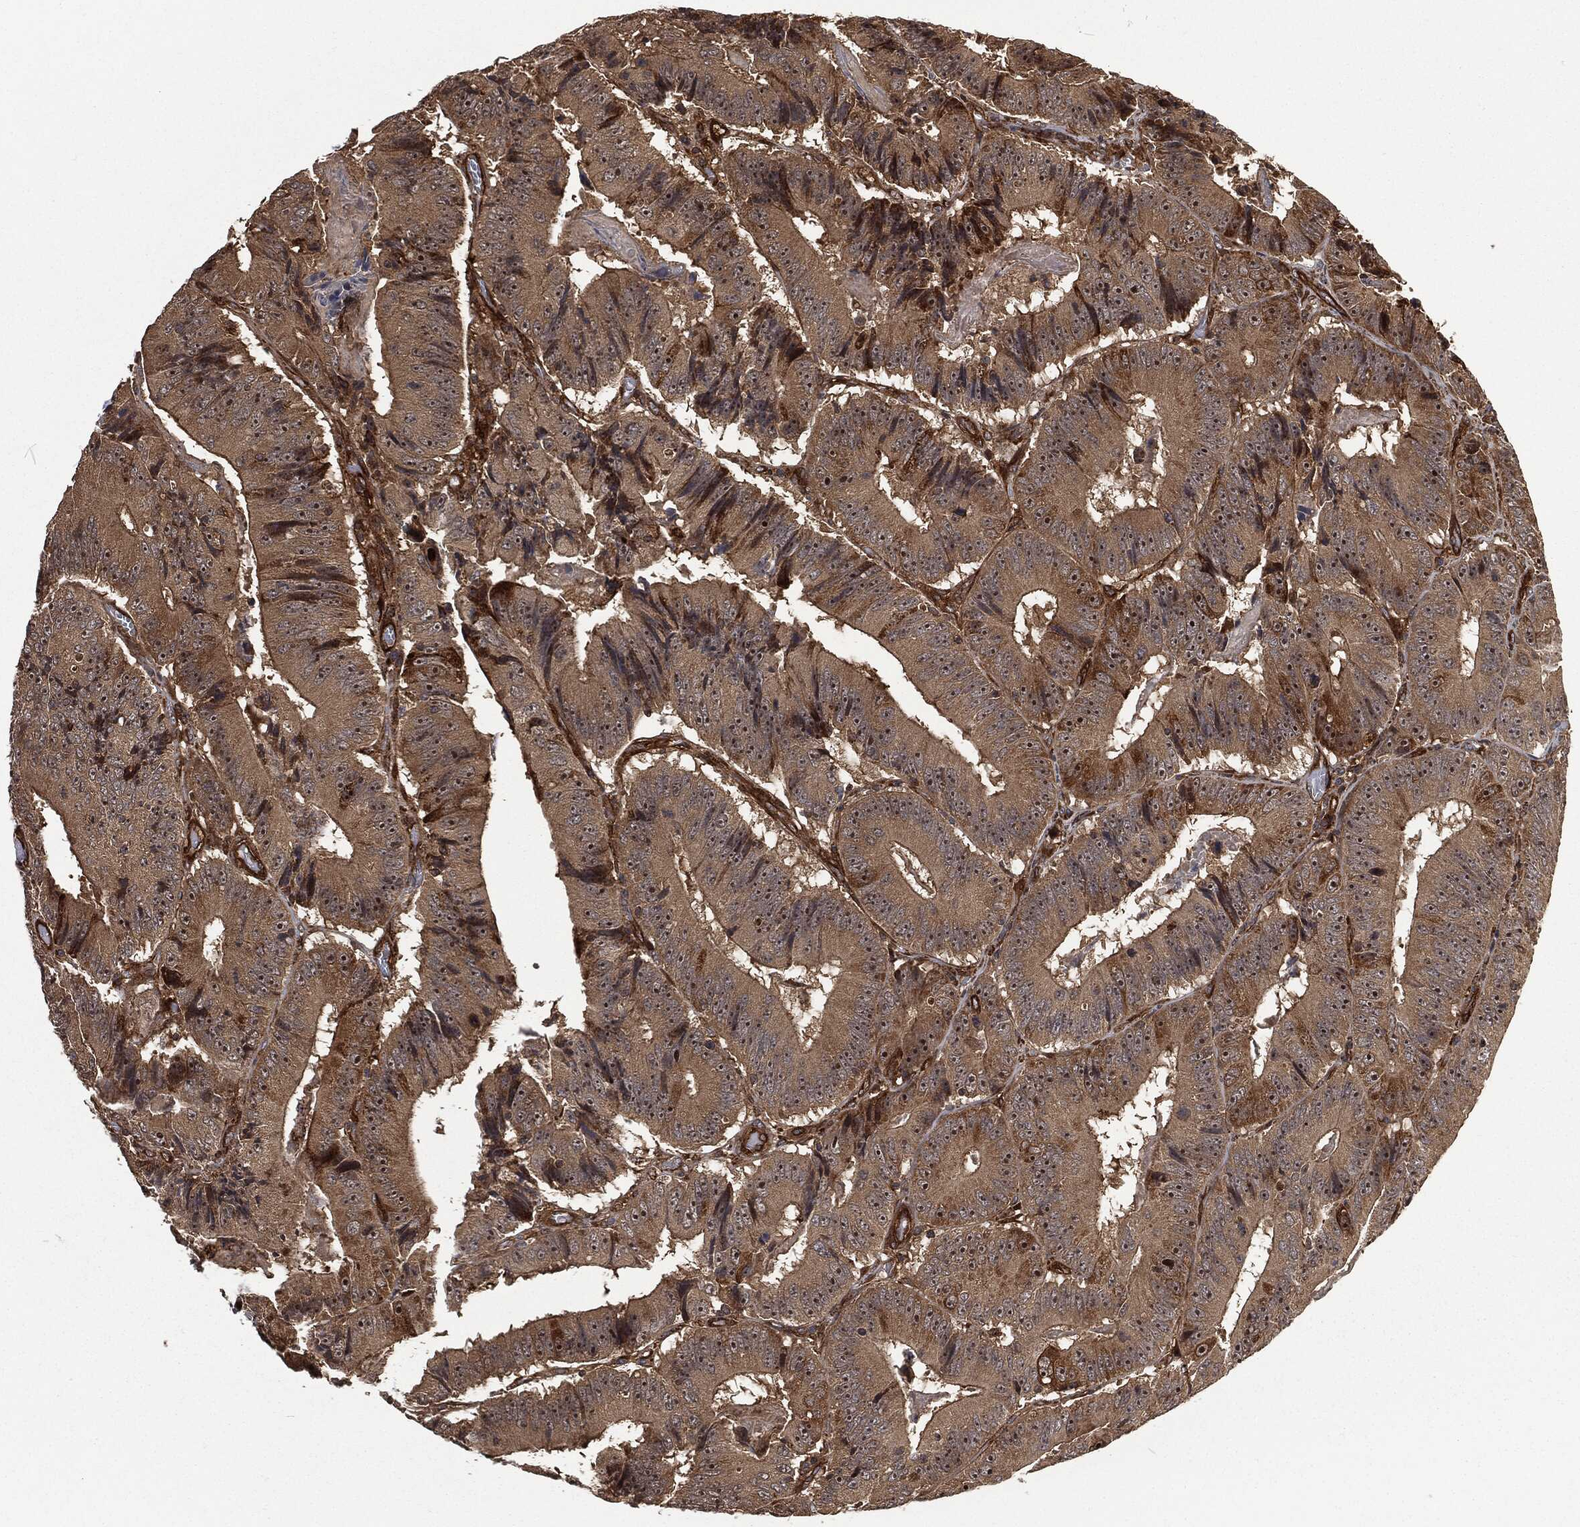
{"staining": {"intensity": "moderate", "quantity": ">75%", "location": "cytoplasmic/membranous"}, "tissue": "colorectal cancer", "cell_type": "Tumor cells", "image_type": "cancer", "snomed": [{"axis": "morphology", "description": "Adenocarcinoma, NOS"}, {"axis": "topography", "description": "Colon"}], "caption": "Adenocarcinoma (colorectal) was stained to show a protein in brown. There is medium levels of moderate cytoplasmic/membranous staining in approximately >75% of tumor cells.", "gene": "RFTN1", "patient": {"sex": "female", "age": 86}}